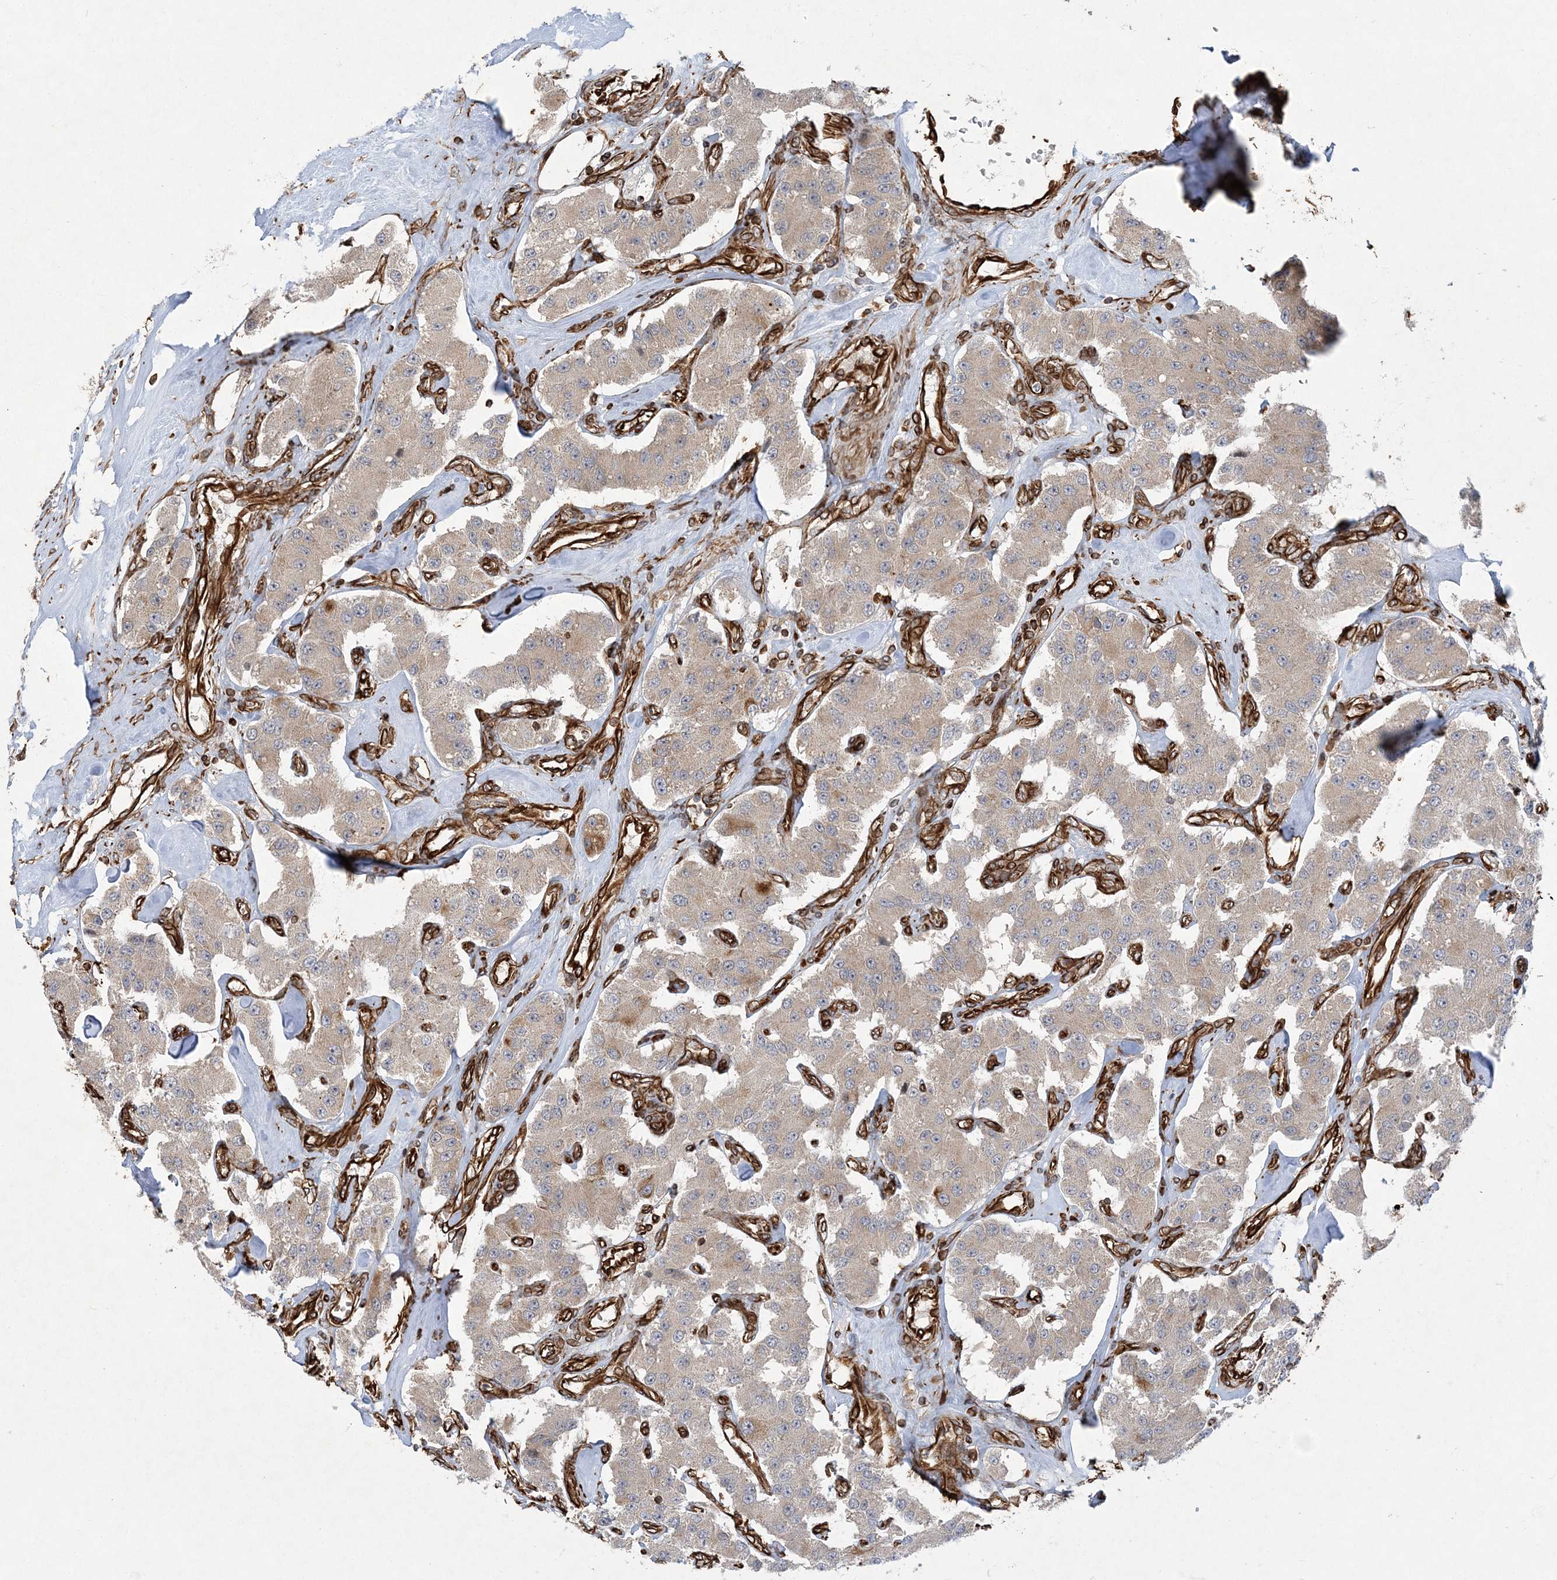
{"staining": {"intensity": "weak", "quantity": ">75%", "location": "cytoplasmic/membranous"}, "tissue": "carcinoid", "cell_type": "Tumor cells", "image_type": "cancer", "snomed": [{"axis": "morphology", "description": "Carcinoid, malignant, NOS"}, {"axis": "topography", "description": "Pancreas"}], "caption": "This micrograph exhibits immunohistochemistry (IHC) staining of human carcinoid, with low weak cytoplasmic/membranous expression in about >75% of tumor cells.", "gene": "FAM114A2", "patient": {"sex": "male", "age": 41}}